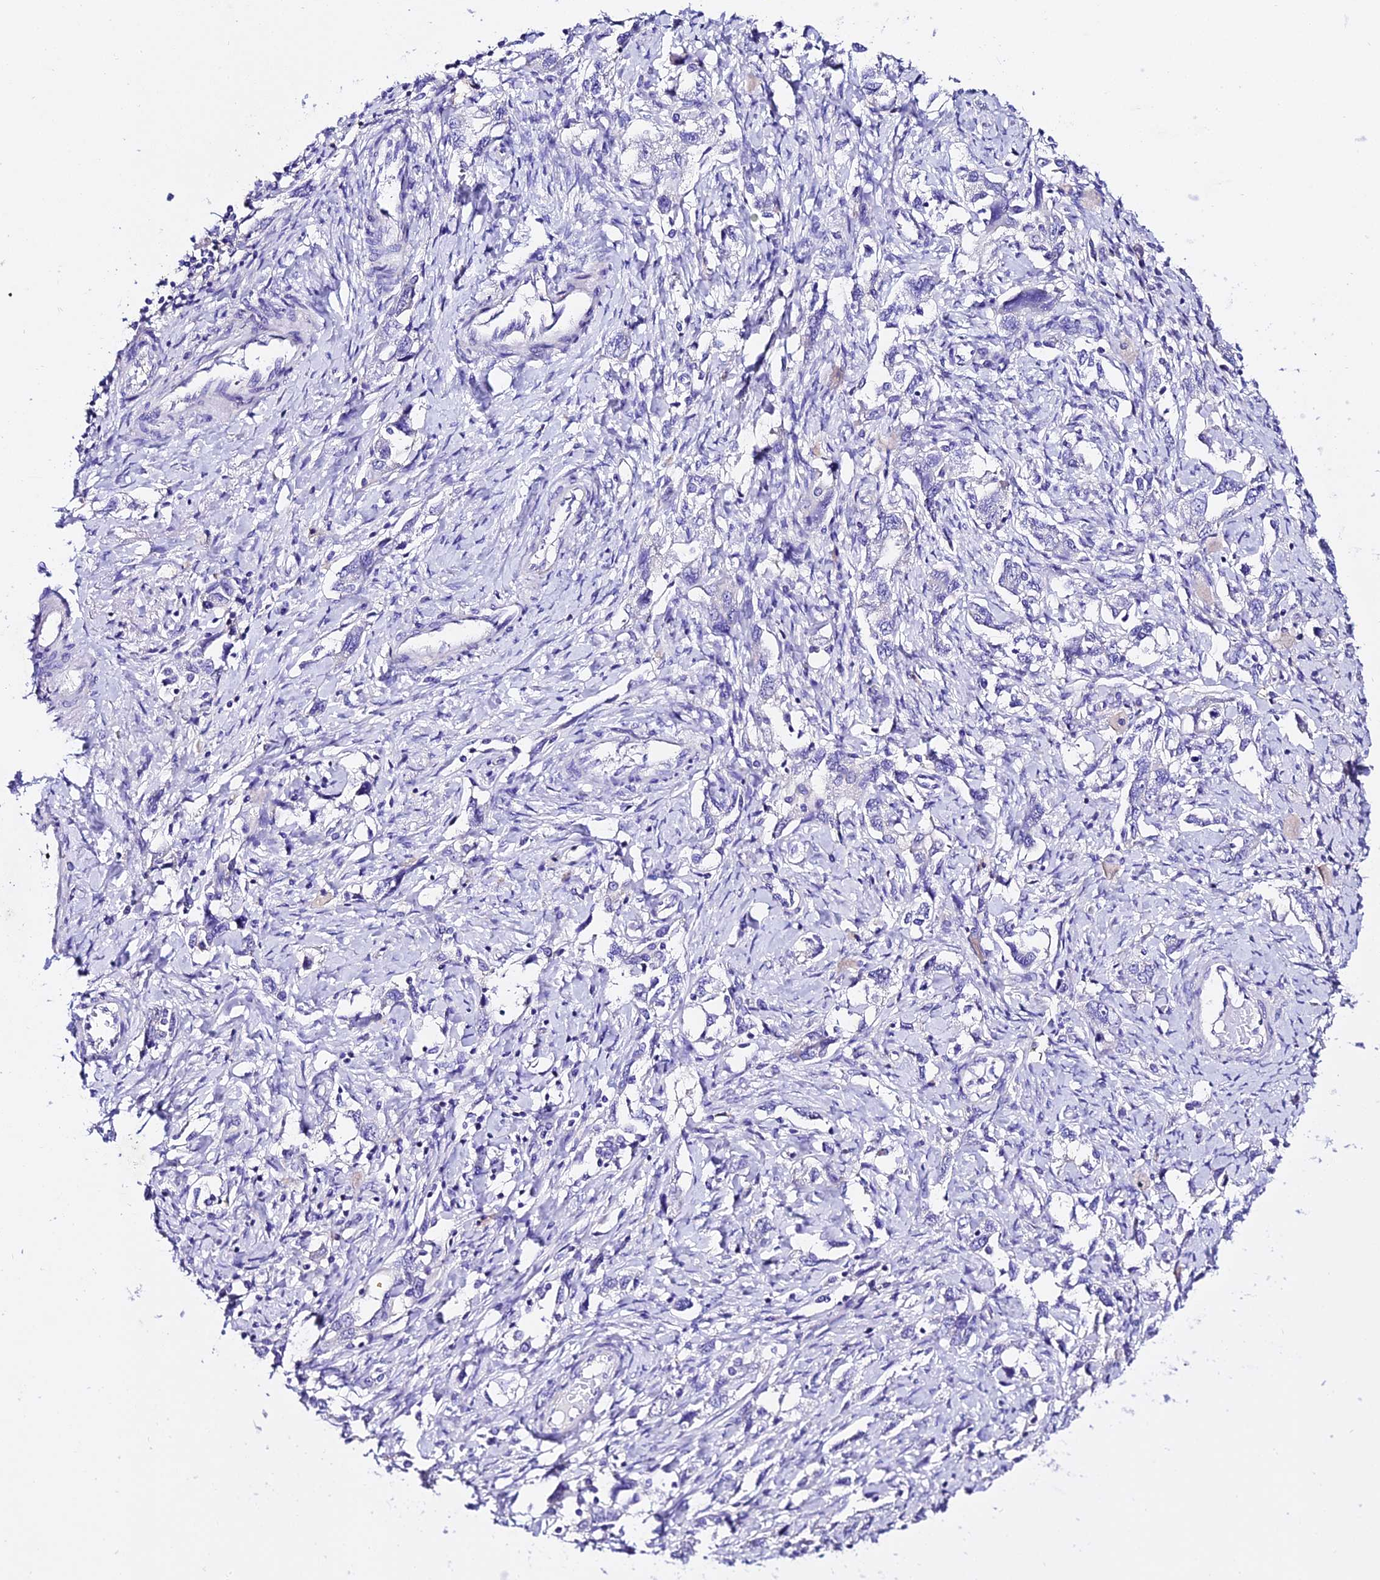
{"staining": {"intensity": "negative", "quantity": "none", "location": "none"}, "tissue": "ovarian cancer", "cell_type": "Tumor cells", "image_type": "cancer", "snomed": [{"axis": "morphology", "description": "Carcinoma, NOS"}, {"axis": "morphology", "description": "Cystadenocarcinoma, serous, NOS"}, {"axis": "topography", "description": "Ovary"}], "caption": "This image is of ovarian cancer (carcinoma) stained with immunohistochemistry (IHC) to label a protein in brown with the nuclei are counter-stained blue. There is no positivity in tumor cells.", "gene": "TMEM117", "patient": {"sex": "female", "age": 69}}